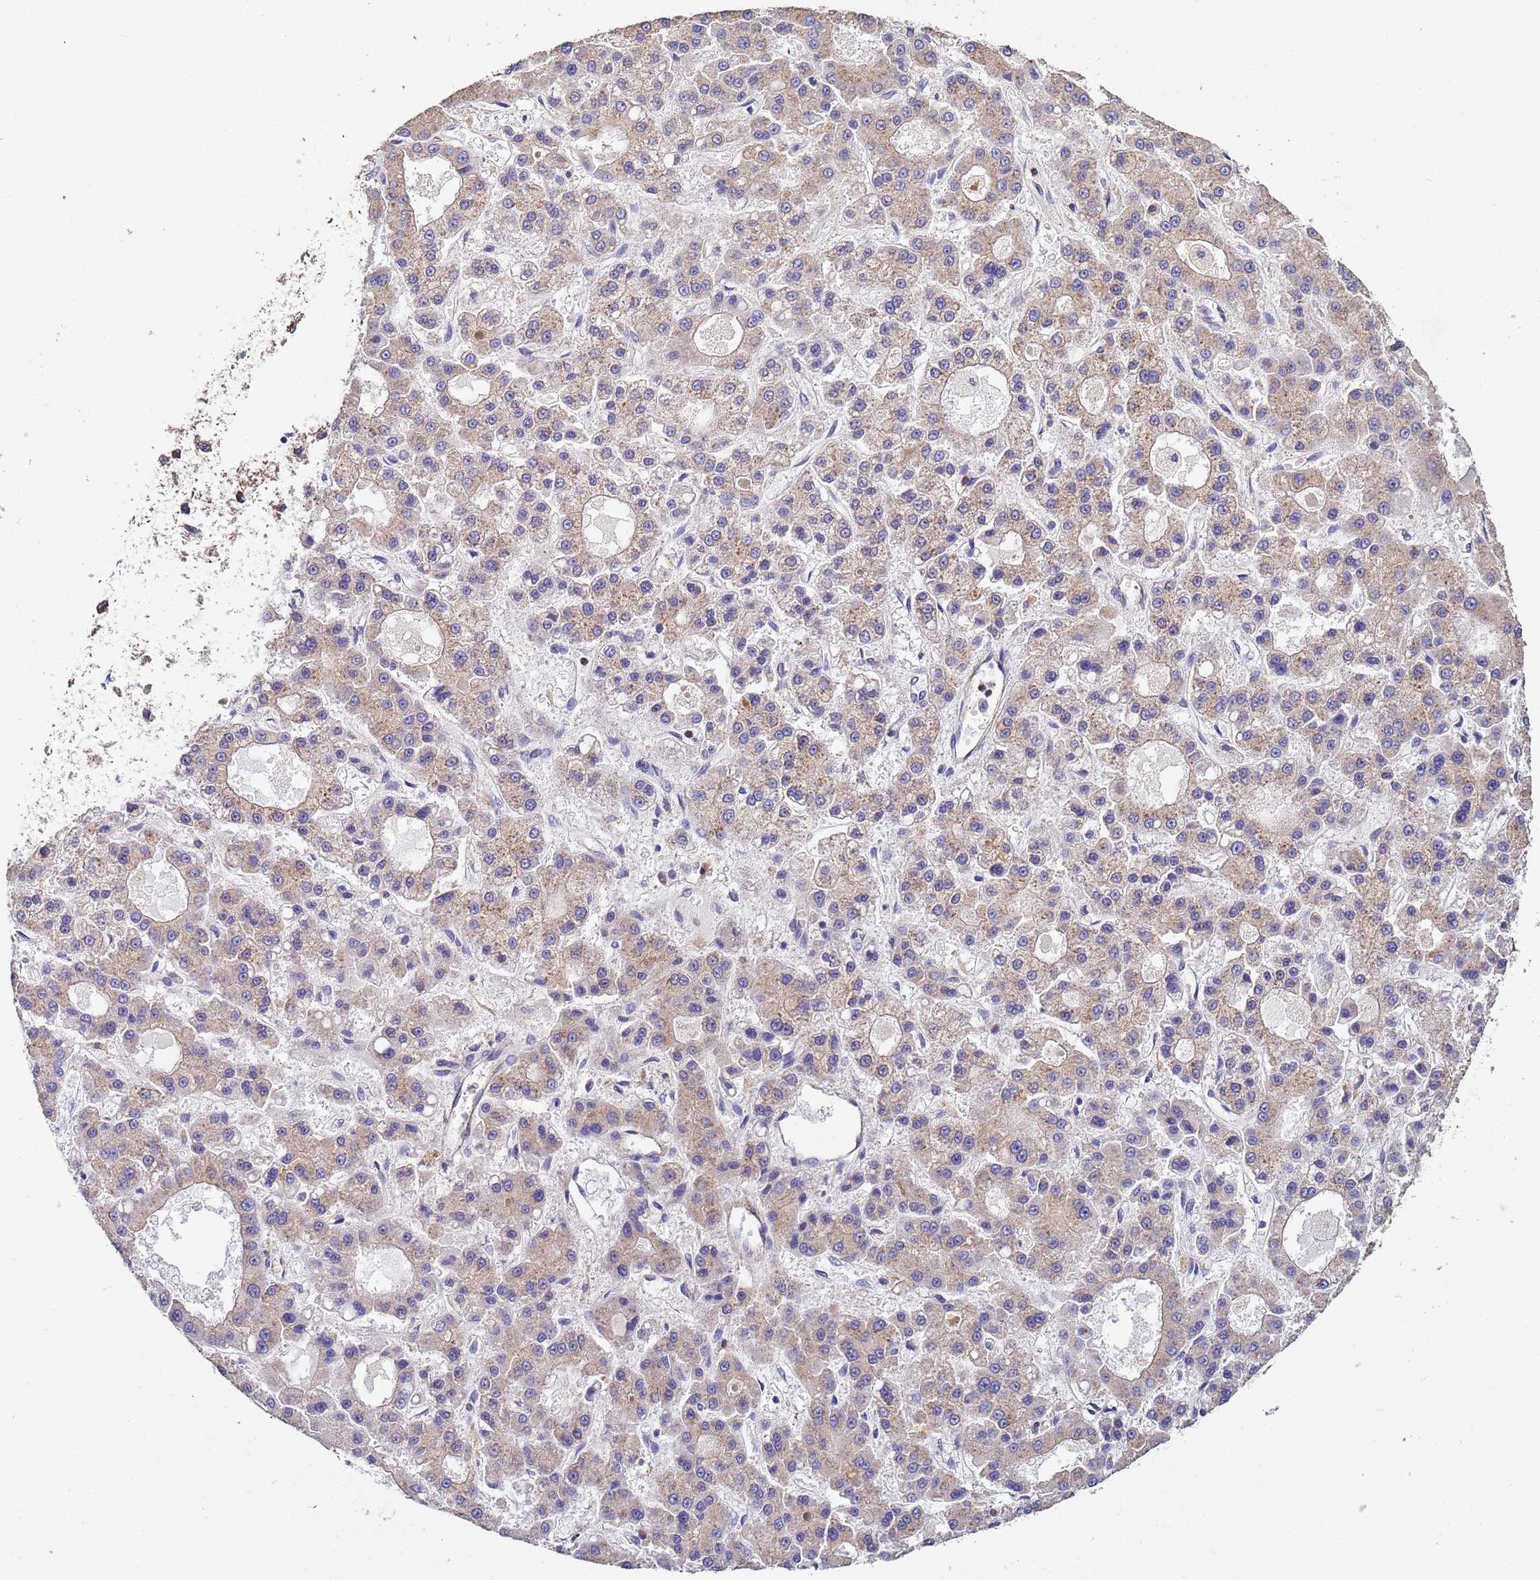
{"staining": {"intensity": "weak", "quantity": ">75%", "location": "cytoplasmic/membranous"}, "tissue": "liver cancer", "cell_type": "Tumor cells", "image_type": "cancer", "snomed": [{"axis": "morphology", "description": "Carcinoma, Hepatocellular, NOS"}, {"axis": "topography", "description": "Liver"}], "caption": "Brown immunohistochemical staining in liver hepatocellular carcinoma shows weak cytoplasmic/membranous expression in approximately >75% of tumor cells.", "gene": "CDC34", "patient": {"sex": "male", "age": 70}}